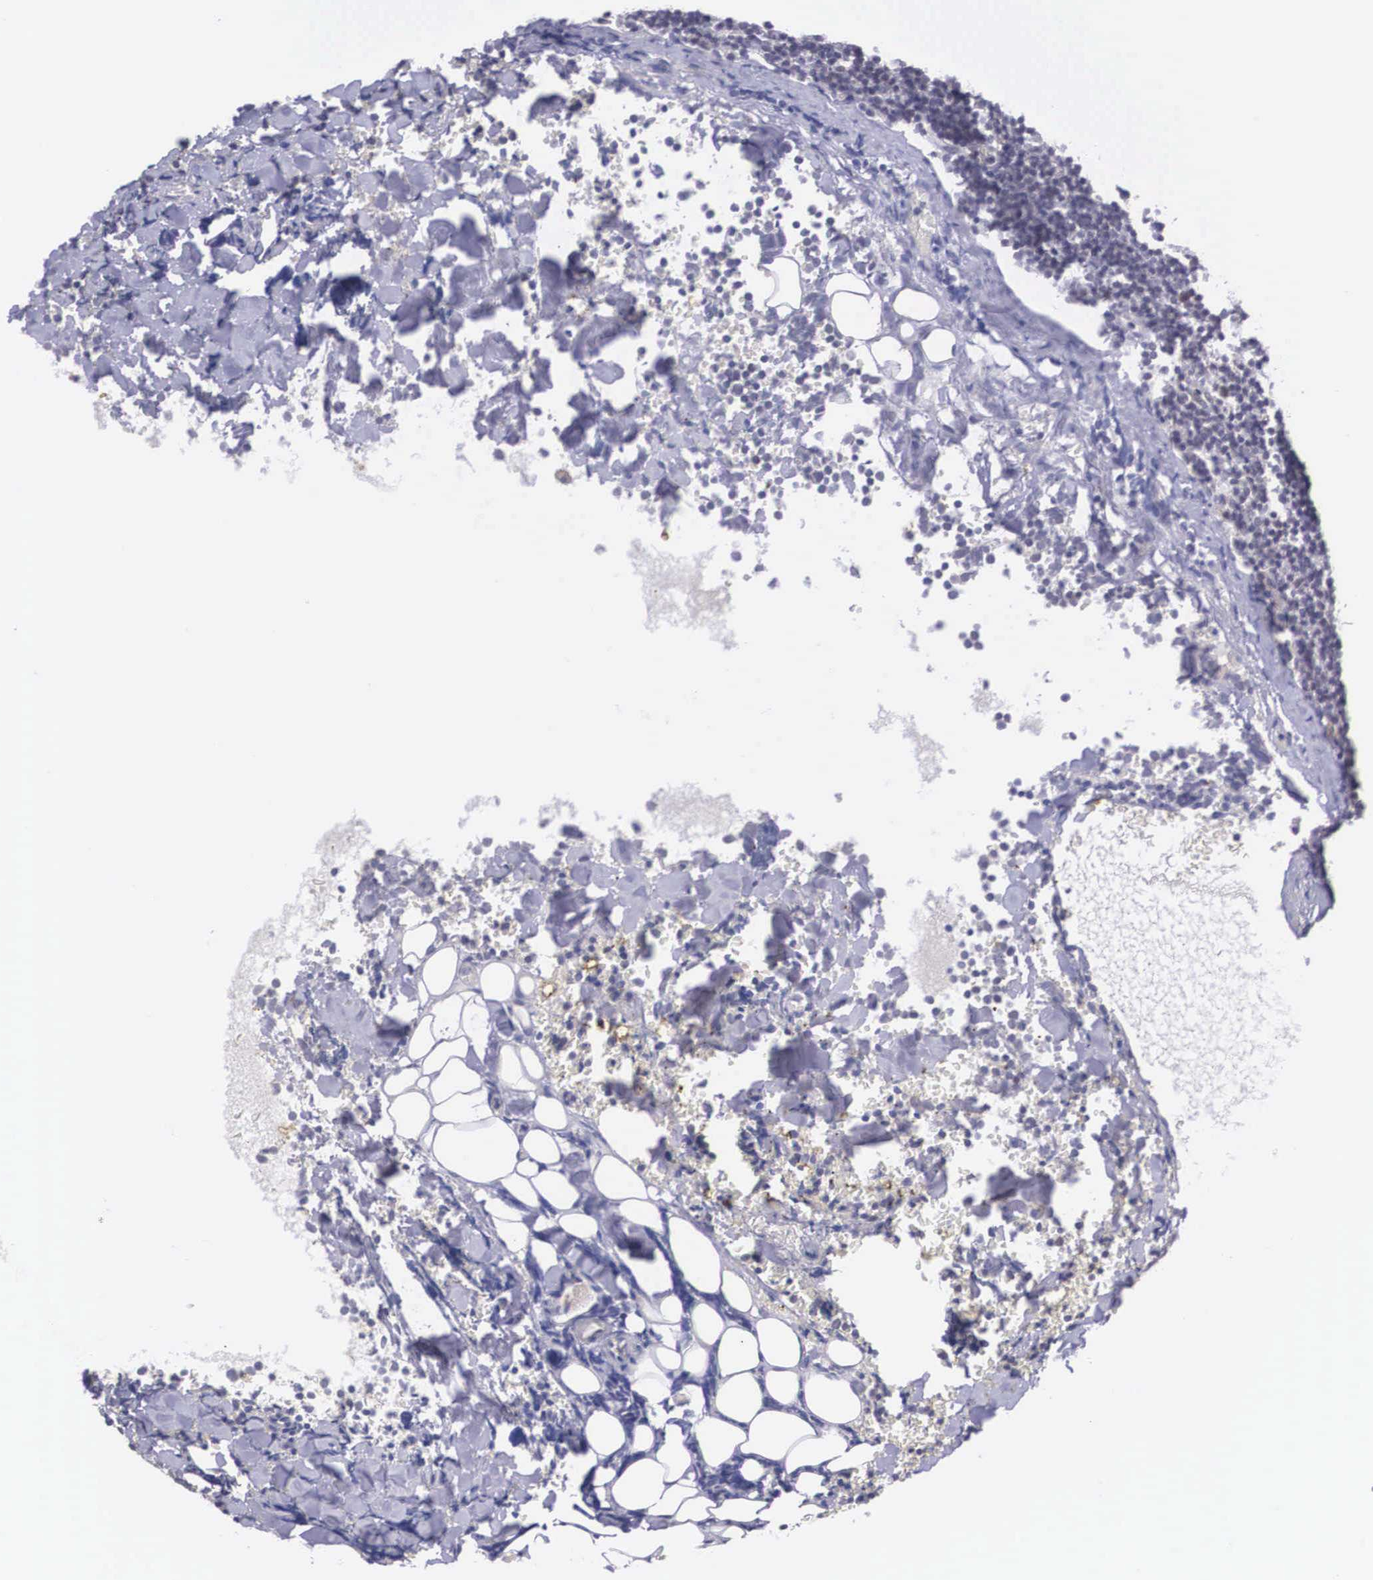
{"staining": {"intensity": "negative", "quantity": "none", "location": "none"}, "tissue": "lymphoma", "cell_type": "Tumor cells", "image_type": "cancer", "snomed": [{"axis": "morphology", "description": "Malignant lymphoma, non-Hodgkin's type, Low grade"}, {"axis": "topography", "description": "Lymph node"}], "caption": "An immunohistochemistry photomicrograph of low-grade malignant lymphoma, non-Hodgkin's type is shown. There is no staining in tumor cells of low-grade malignant lymphoma, non-Hodgkin's type. (DAB (3,3'-diaminobenzidine) immunohistochemistry with hematoxylin counter stain).", "gene": "NINL", "patient": {"sex": "male", "age": 57}}